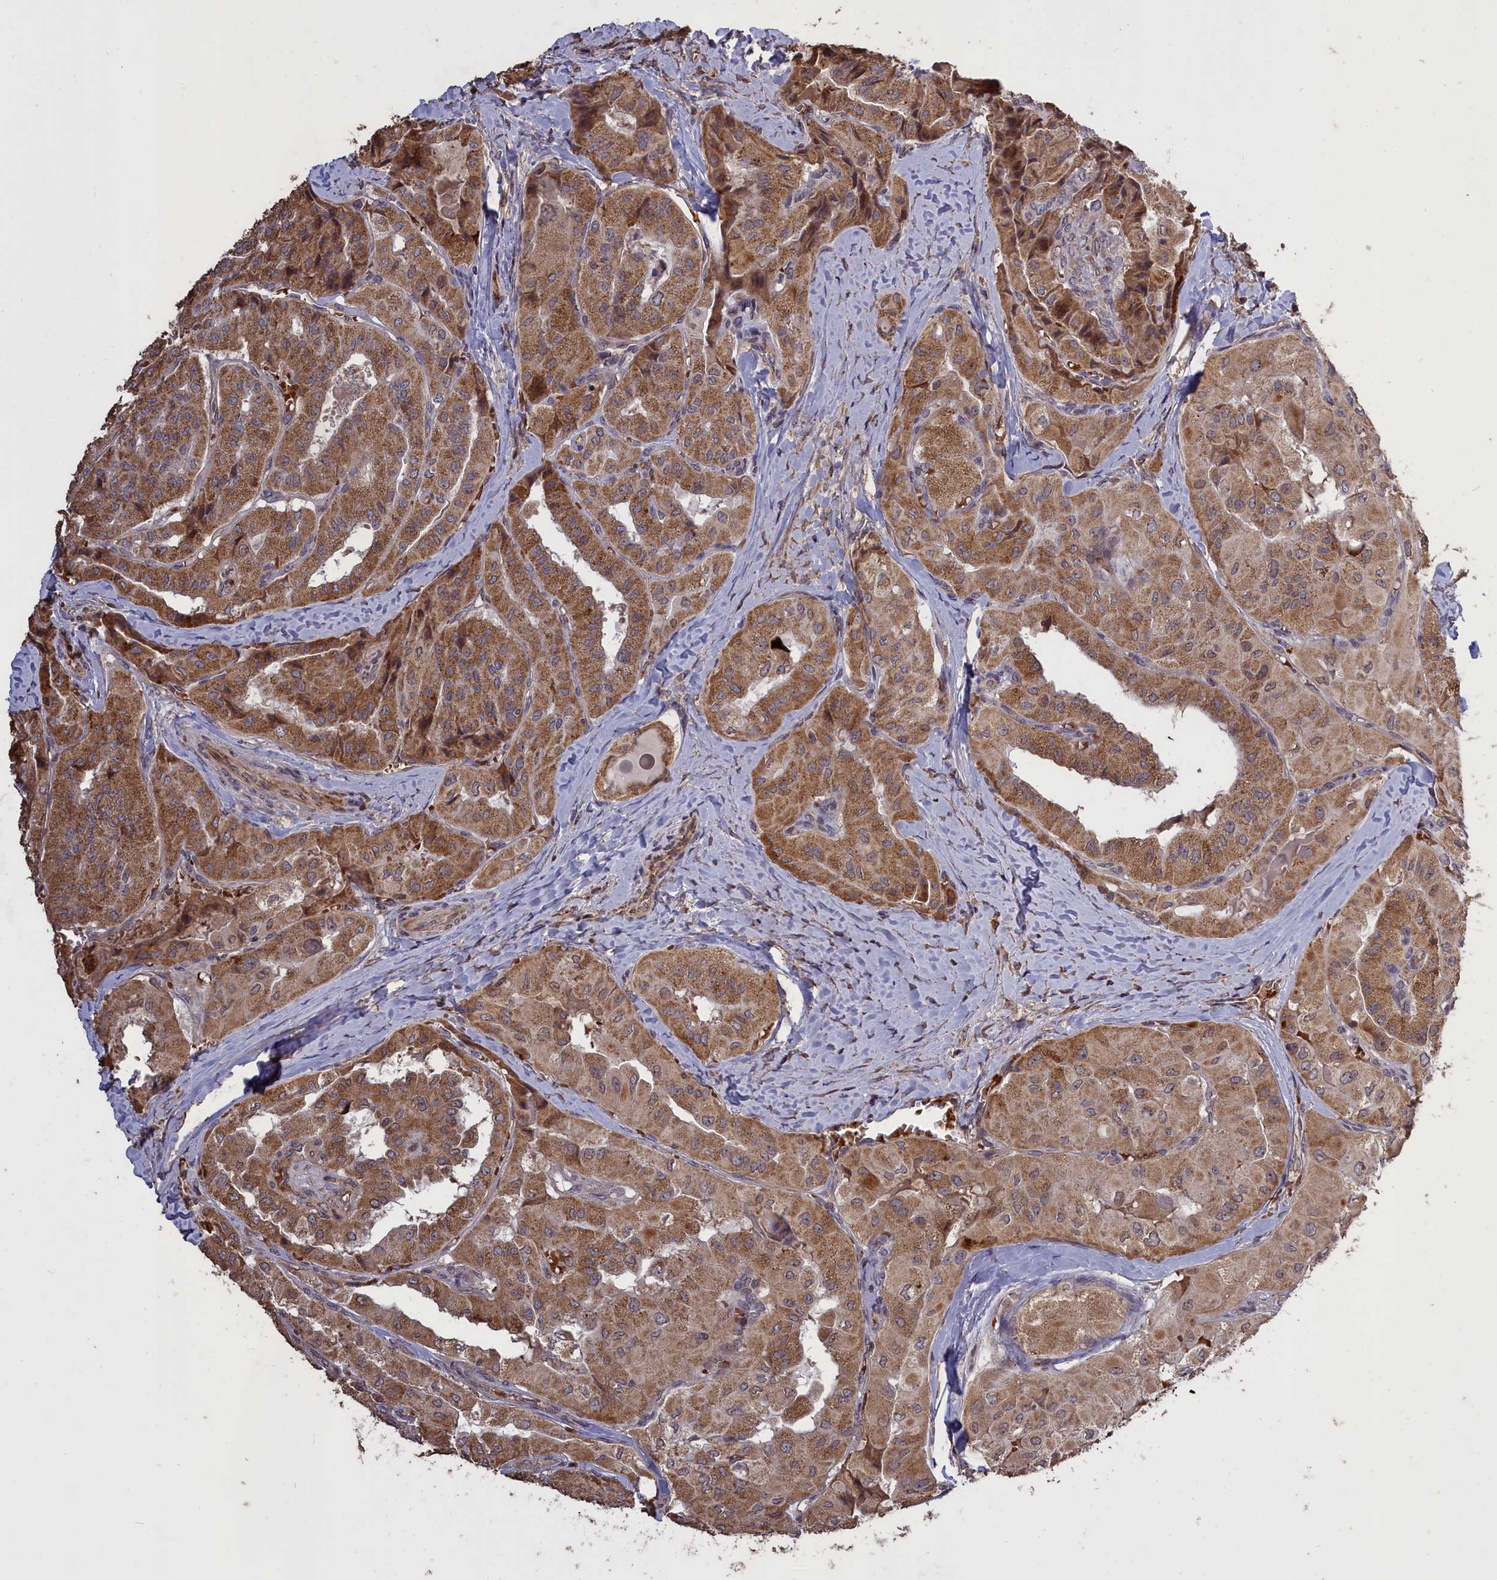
{"staining": {"intensity": "moderate", "quantity": ">75%", "location": "cytoplasmic/membranous"}, "tissue": "thyroid cancer", "cell_type": "Tumor cells", "image_type": "cancer", "snomed": [{"axis": "morphology", "description": "Normal tissue, NOS"}, {"axis": "morphology", "description": "Papillary adenocarcinoma, NOS"}, {"axis": "topography", "description": "Thyroid gland"}], "caption": "Thyroid papillary adenocarcinoma stained with immunohistochemistry exhibits moderate cytoplasmic/membranous staining in approximately >75% of tumor cells.", "gene": "CLRN2", "patient": {"sex": "female", "age": 59}}